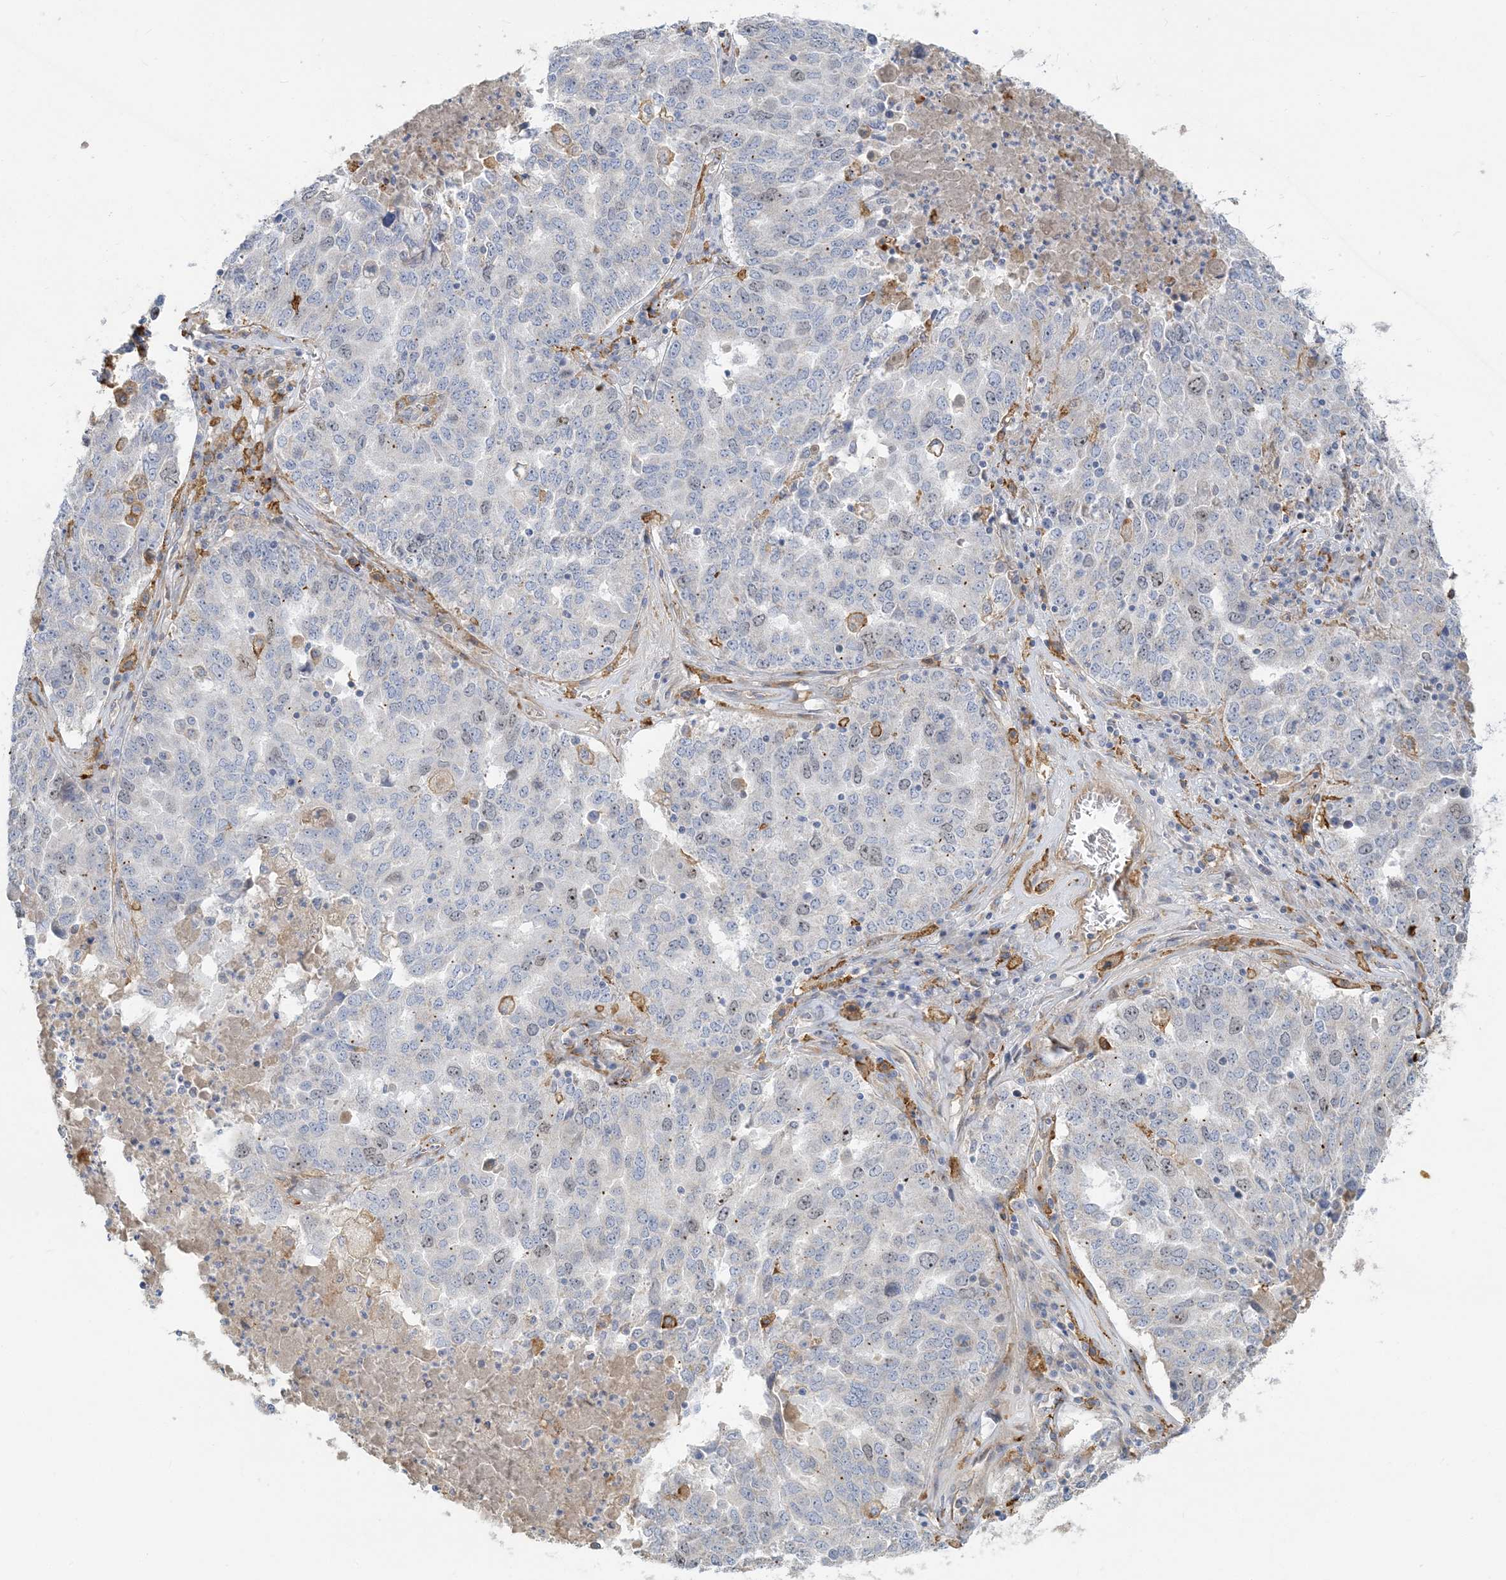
{"staining": {"intensity": "weak", "quantity": "<25%", "location": "nuclear"}, "tissue": "ovarian cancer", "cell_type": "Tumor cells", "image_type": "cancer", "snomed": [{"axis": "morphology", "description": "Carcinoma, endometroid"}, {"axis": "topography", "description": "Ovary"}], "caption": "Tumor cells are negative for brown protein staining in ovarian endometroid carcinoma. The staining is performed using DAB (3,3'-diaminobenzidine) brown chromogen with nuclei counter-stained in using hematoxylin.", "gene": "PEAR1", "patient": {"sex": "female", "age": 62}}